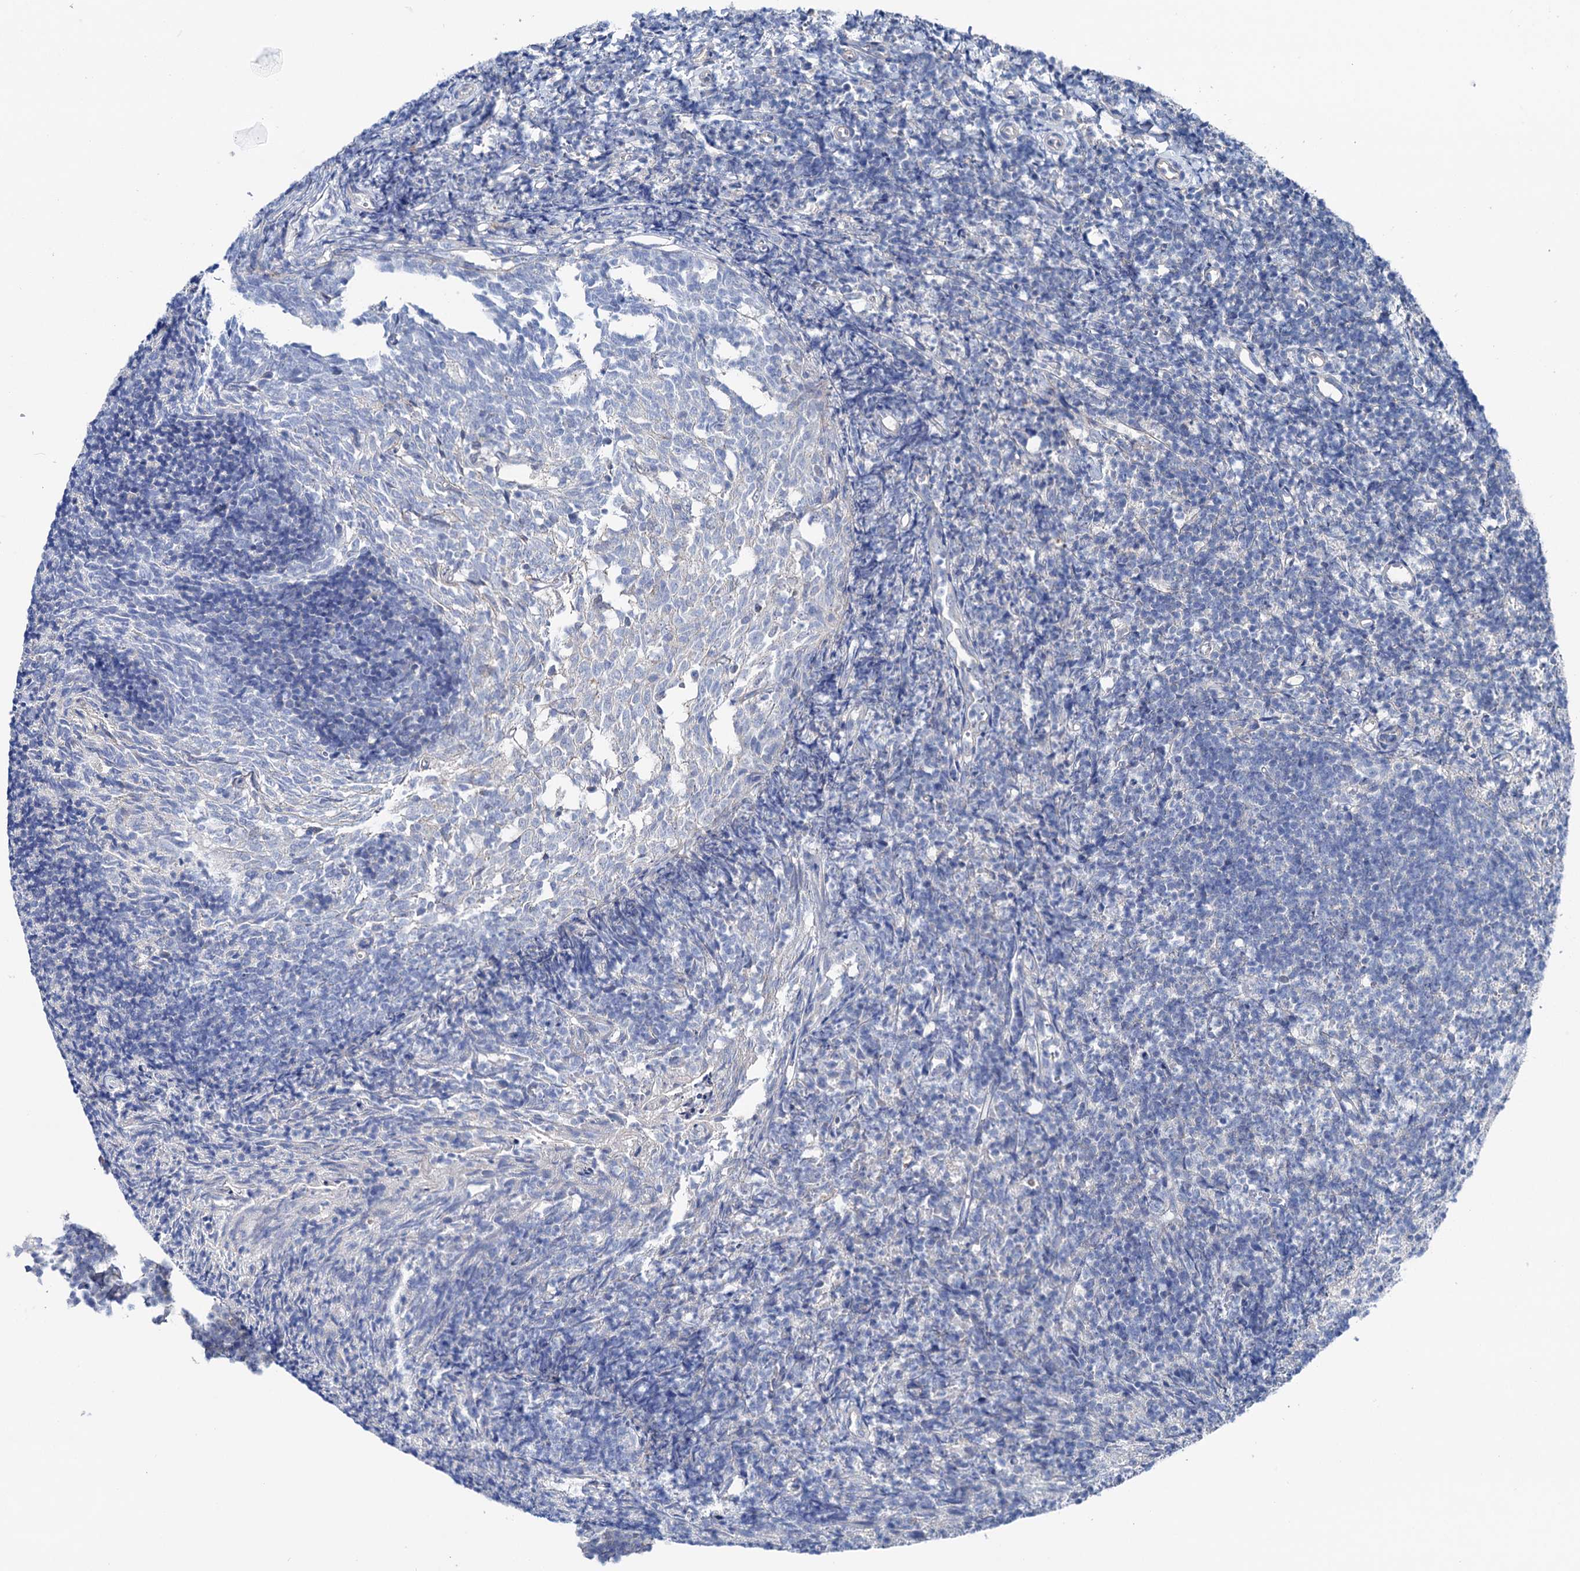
{"staining": {"intensity": "negative", "quantity": "none", "location": "none"}, "tissue": "tonsil", "cell_type": "Germinal center cells", "image_type": "normal", "snomed": [{"axis": "morphology", "description": "Normal tissue, NOS"}, {"axis": "topography", "description": "Tonsil"}], "caption": "DAB immunohistochemical staining of normal human tonsil shows no significant expression in germinal center cells.", "gene": "SHROOM1", "patient": {"sex": "female", "age": 10}}